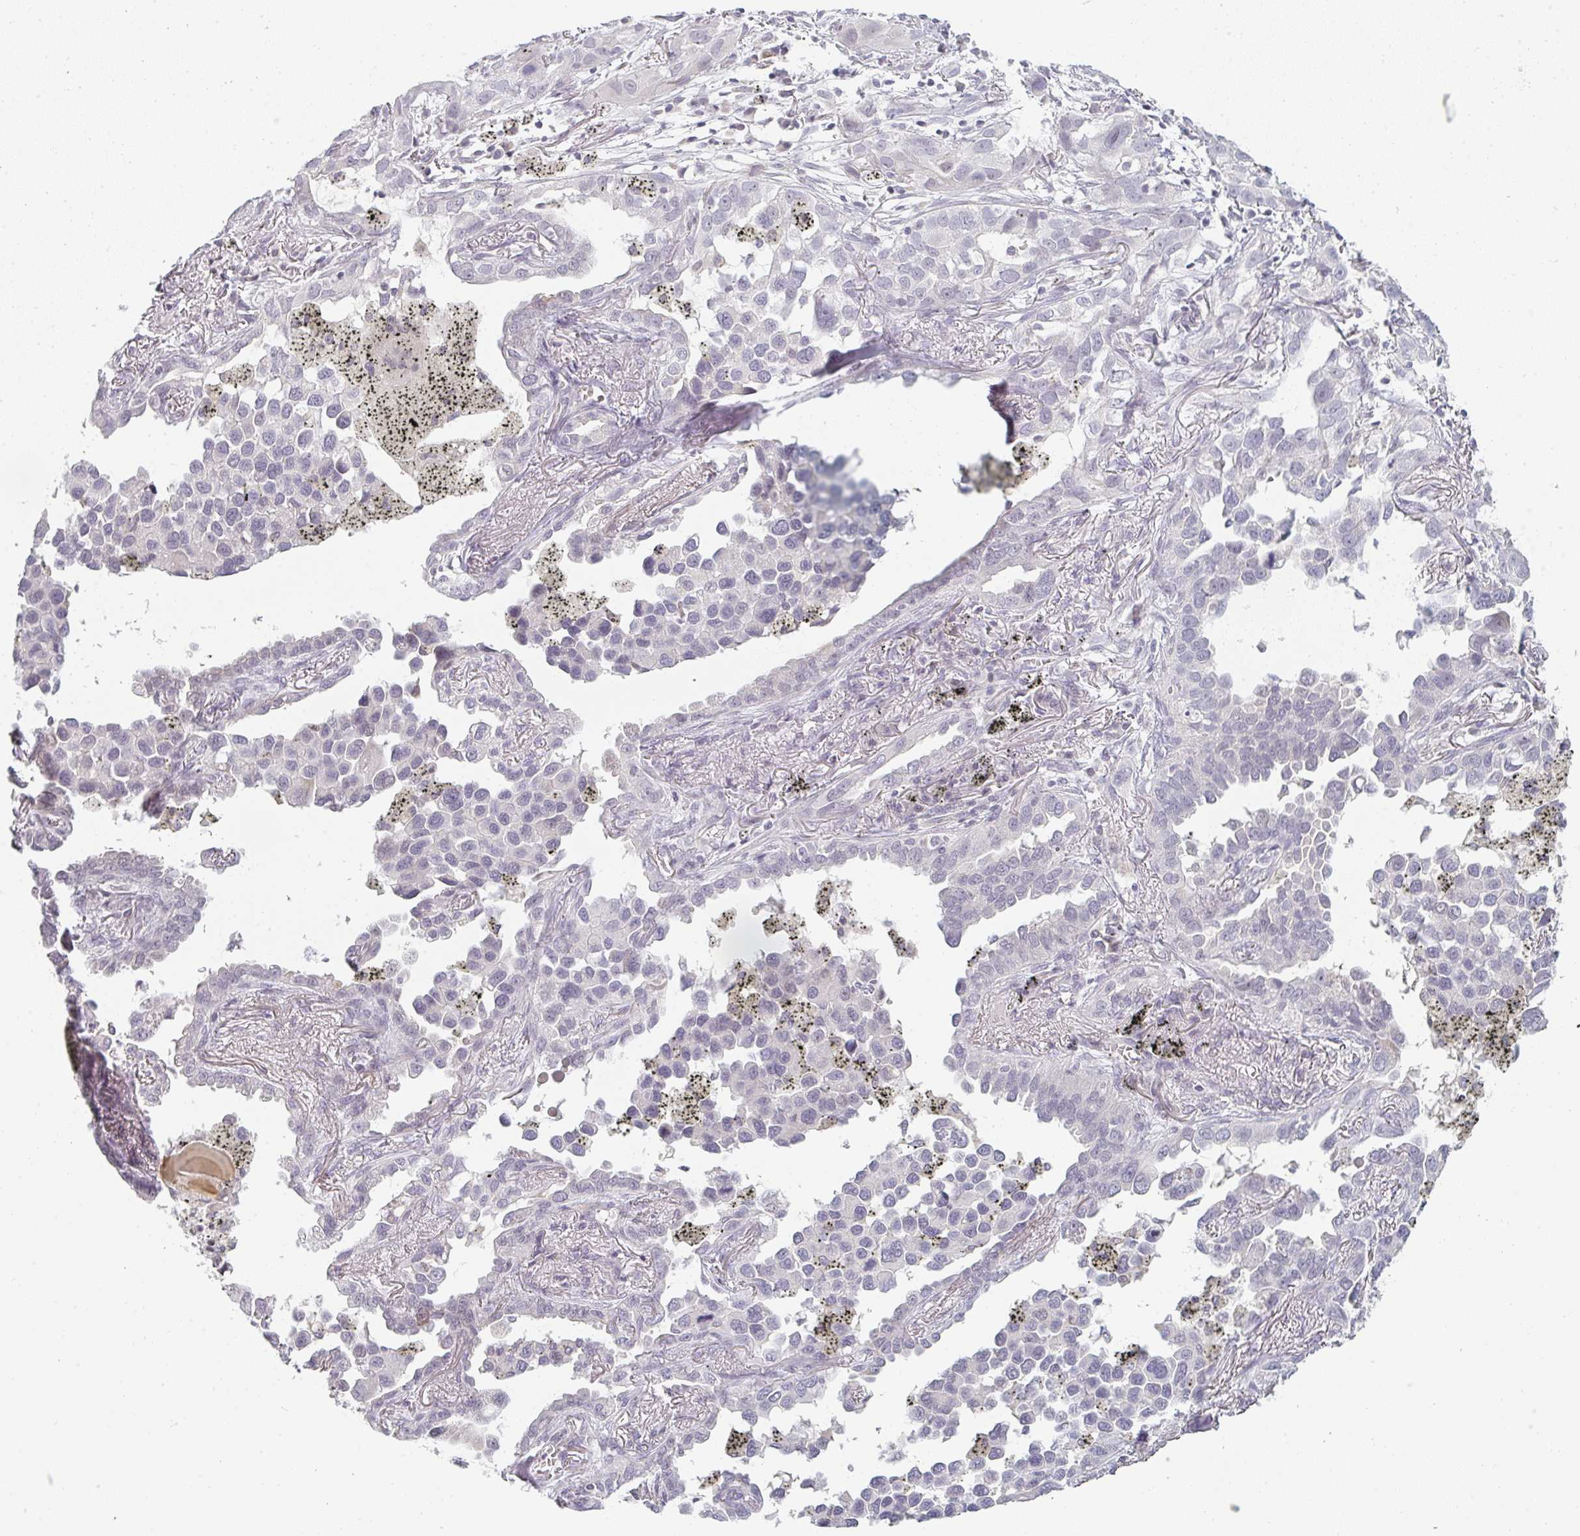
{"staining": {"intensity": "negative", "quantity": "none", "location": "none"}, "tissue": "lung cancer", "cell_type": "Tumor cells", "image_type": "cancer", "snomed": [{"axis": "morphology", "description": "Adenocarcinoma, NOS"}, {"axis": "topography", "description": "Lung"}], "caption": "A high-resolution histopathology image shows immunohistochemistry staining of lung cancer (adenocarcinoma), which demonstrates no significant expression in tumor cells.", "gene": "RBBP6", "patient": {"sex": "male", "age": 67}}